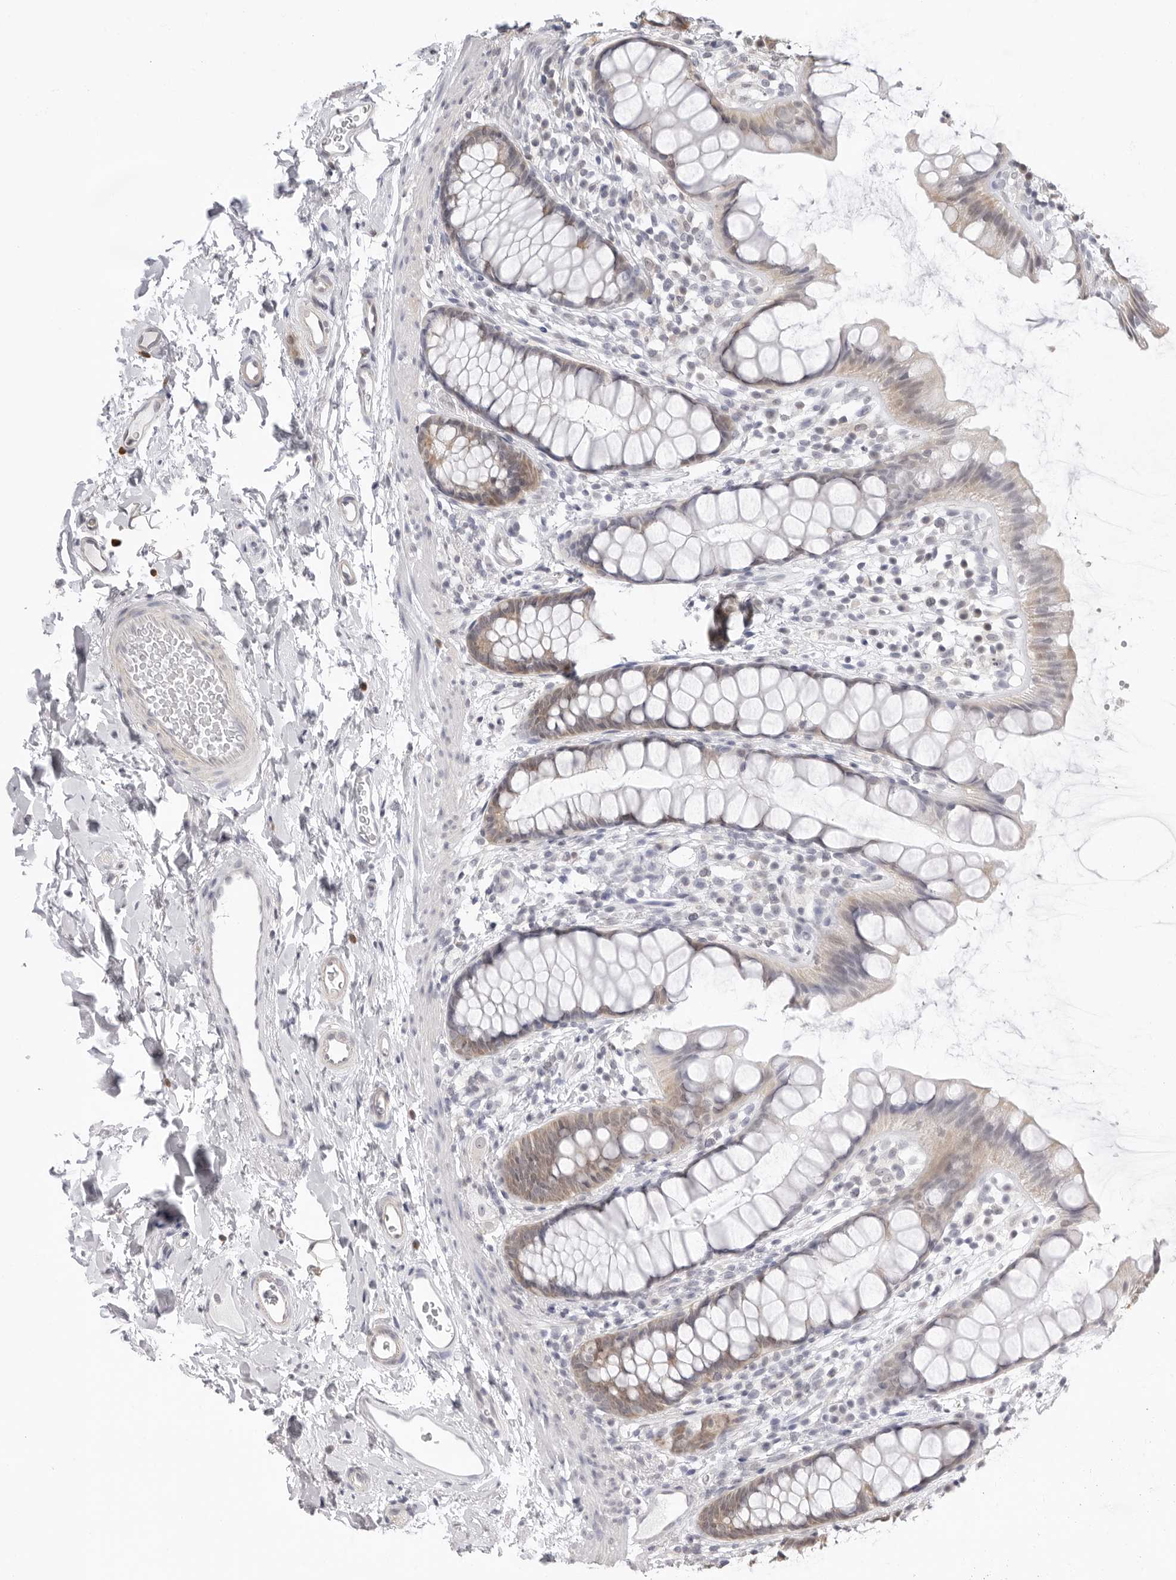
{"staining": {"intensity": "moderate", "quantity": "25%-75%", "location": "cytoplasmic/membranous"}, "tissue": "rectum", "cell_type": "Glandular cells", "image_type": "normal", "snomed": [{"axis": "morphology", "description": "Normal tissue, NOS"}, {"axis": "topography", "description": "Rectum"}], "caption": "Normal rectum exhibits moderate cytoplasmic/membranous expression in about 25%-75% of glandular cells (DAB IHC, brown staining for protein, blue staining for nuclei)..", "gene": "FDPS", "patient": {"sex": "female", "age": 65}}